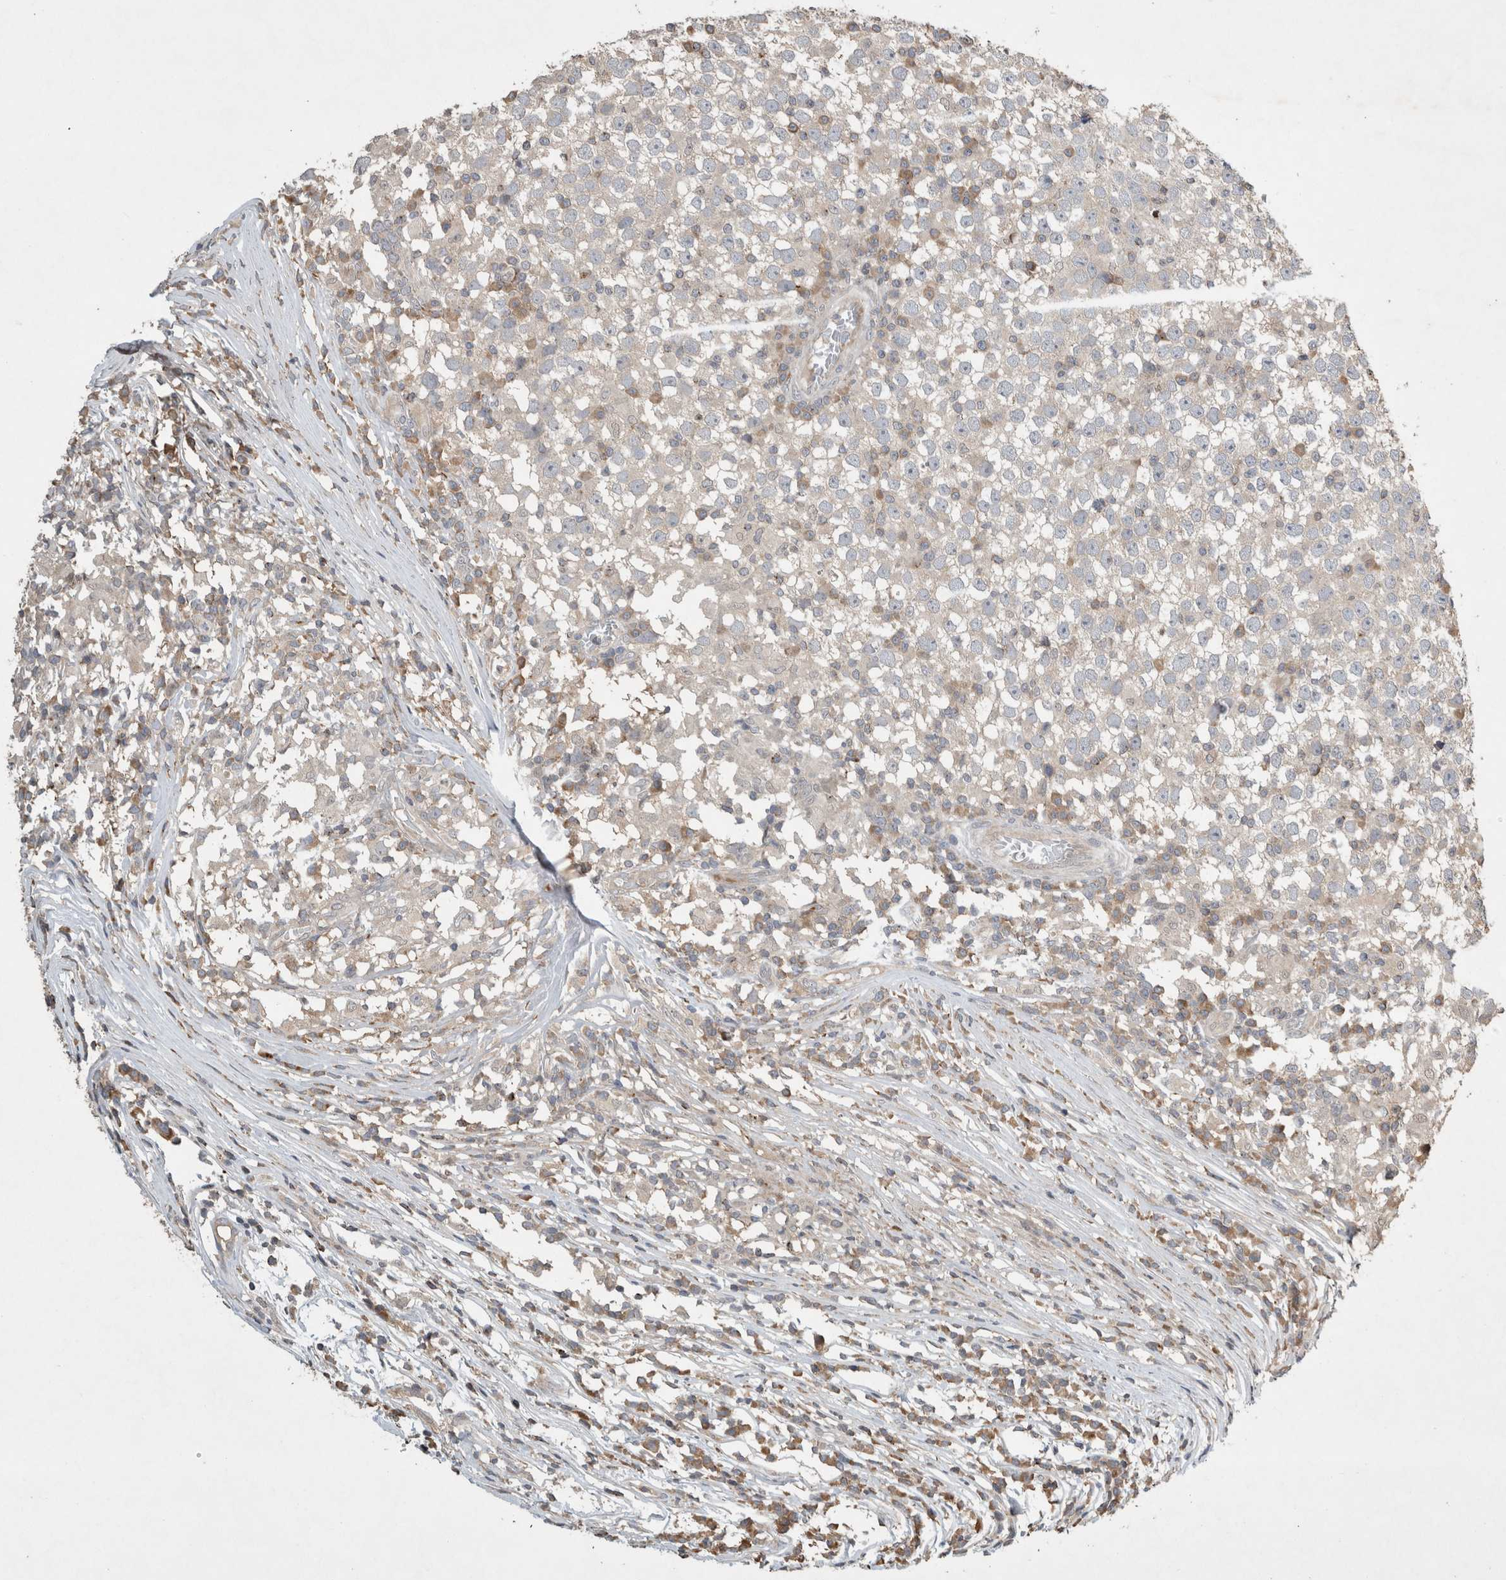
{"staining": {"intensity": "negative", "quantity": "none", "location": "none"}, "tissue": "testis cancer", "cell_type": "Tumor cells", "image_type": "cancer", "snomed": [{"axis": "morphology", "description": "Seminoma, NOS"}, {"axis": "topography", "description": "Testis"}], "caption": "Immunohistochemical staining of human testis seminoma reveals no significant positivity in tumor cells.", "gene": "SERAC1", "patient": {"sex": "male", "age": 65}}